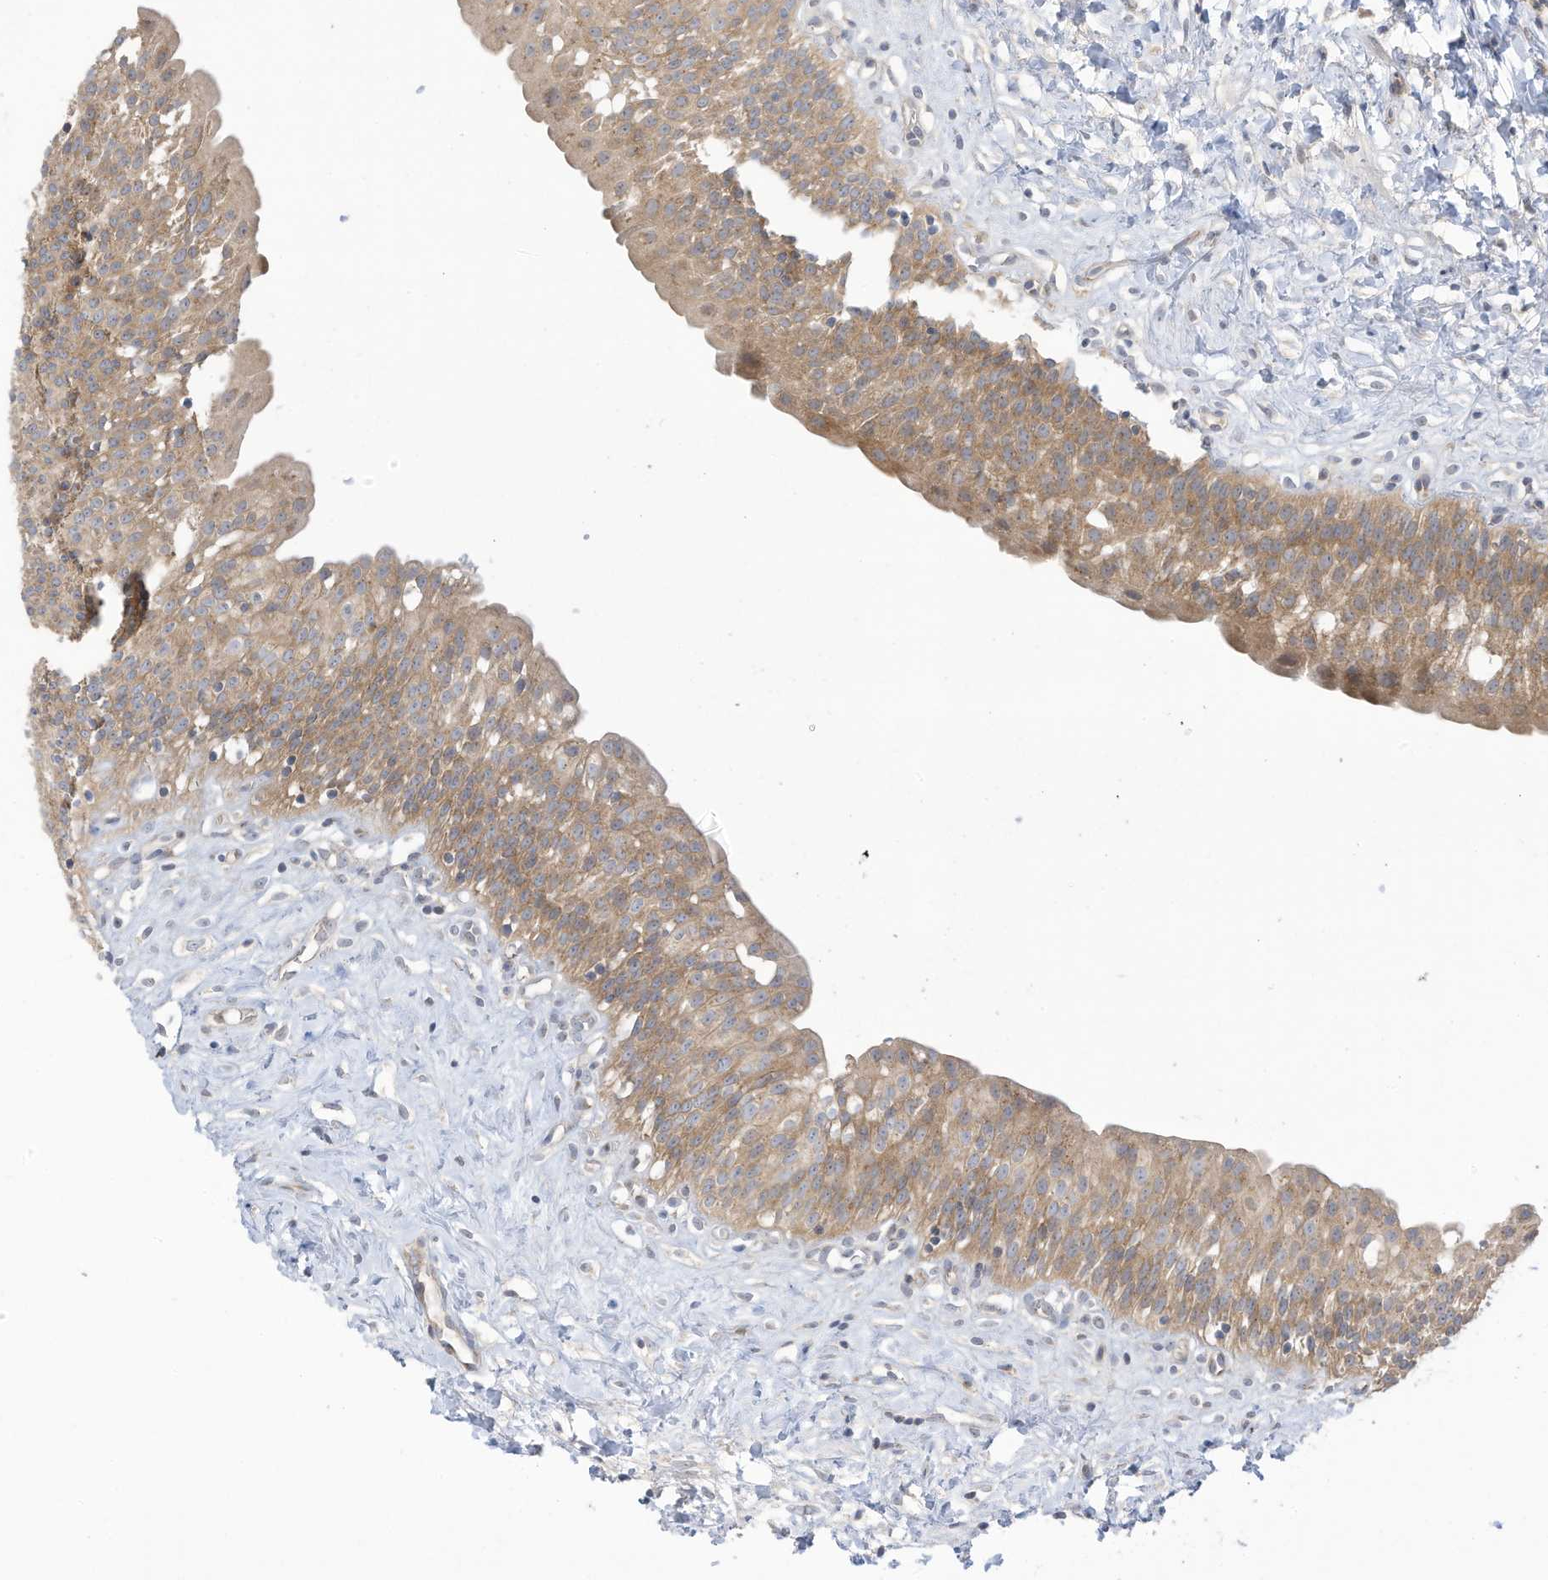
{"staining": {"intensity": "moderate", "quantity": ">75%", "location": "cytoplasmic/membranous"}, "tissue": "urinary bladder", "cell_type": "Urothelial cells", "image_type": "normal", "snomed": [{"axis": "morphology", "description": "Normal tissue, NOS"}, {"axis": "topography", "description": "Urinary bladder"}], "caption": "Immunohistochemistry (DAB (3,3'-diaminobenzidine)) staining of normal urinary bladder displays moderate cytoplasmic/membranous protein staining in approximately >75% of urothelial cells. (brown staining indicates protein expression, while blue staining denotes nuclei).", "gene": "LRRN2", "patient": {"sex": "male", "age": 51}}